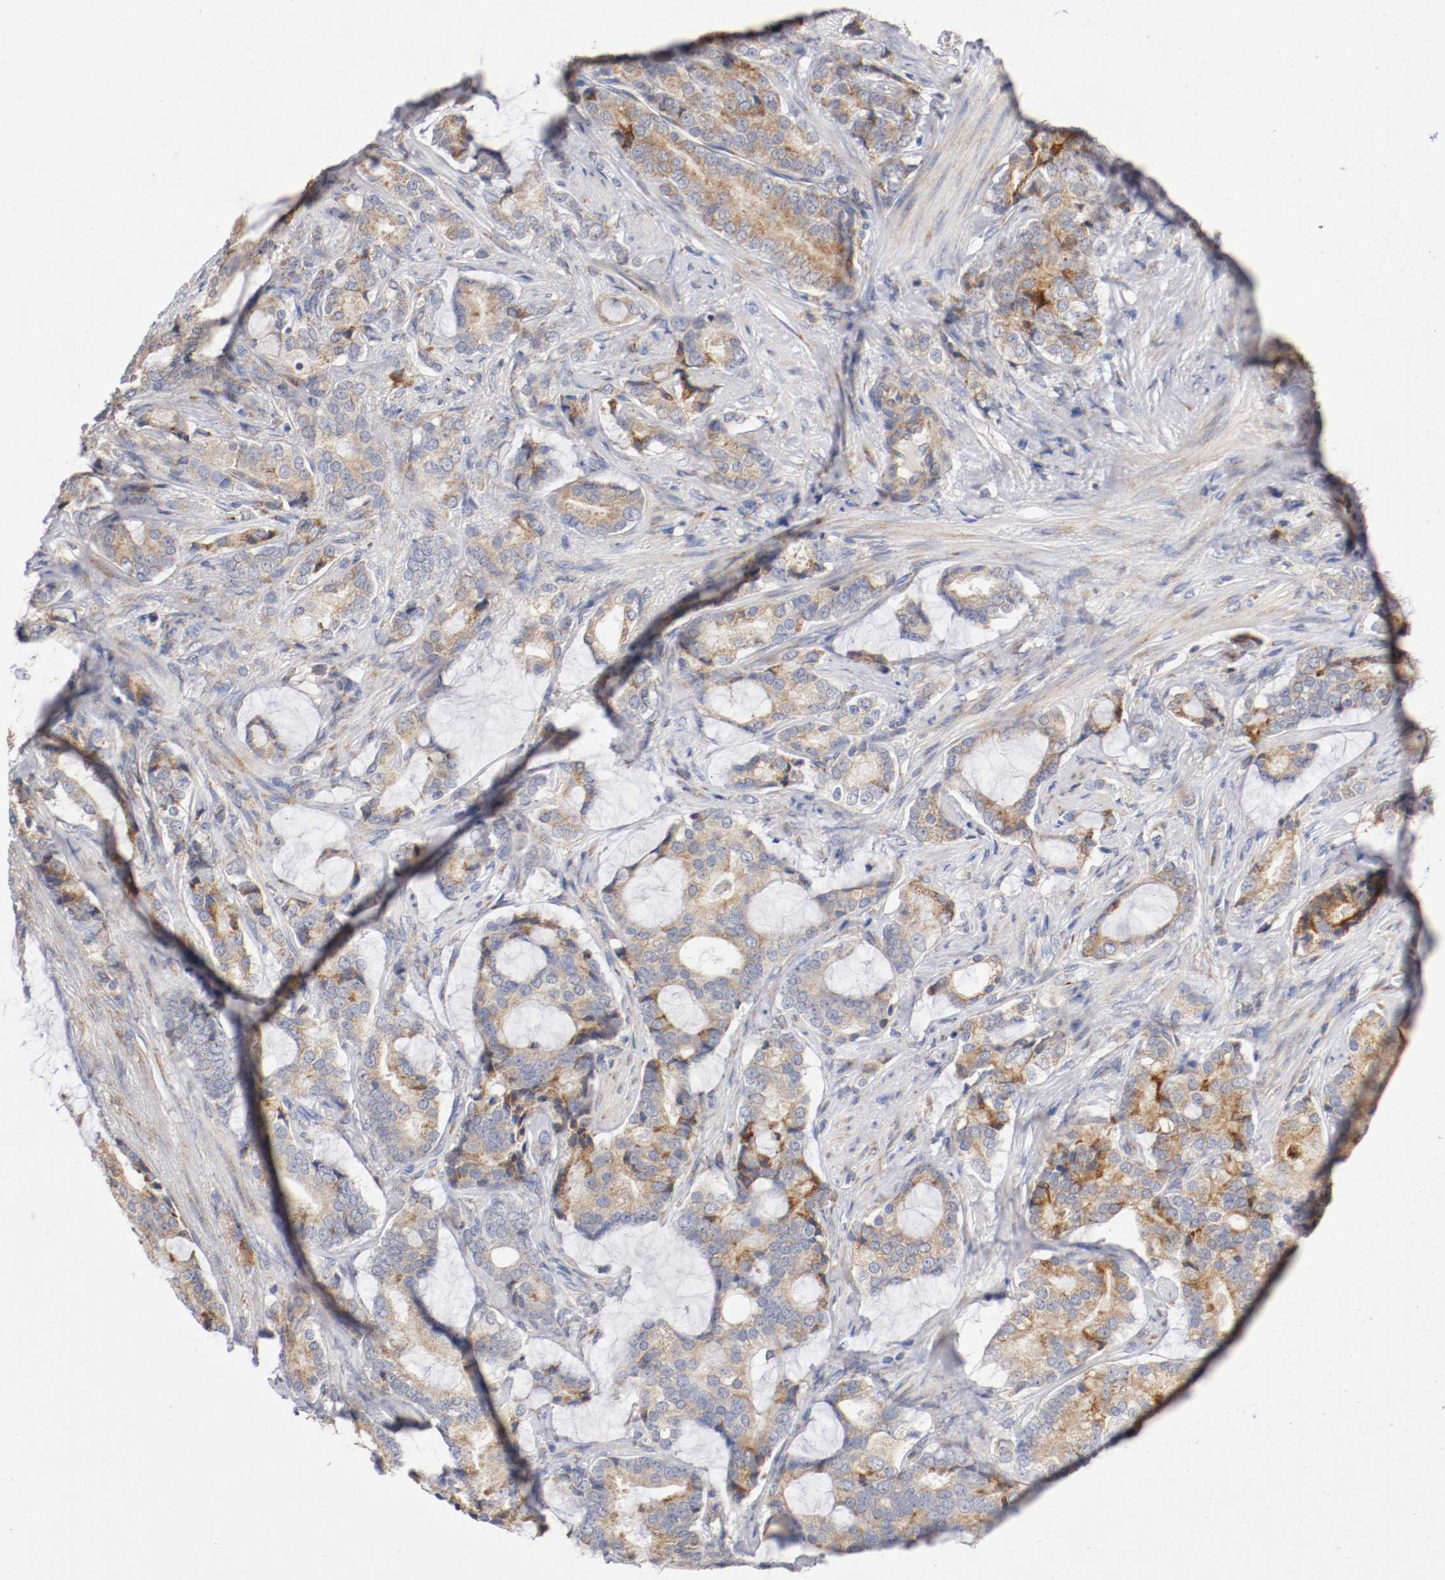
{"staining": {"intensity": "moderate", "quantity": ">75%", "location": "cytoplasmic/membranous"}, "tissue": "prostate cancer", "cell_type": "Tumor cells", "image_type": "cancer", "snomed": [{"axis": "morphology", "description": "Adenocarcinoma, Low grade"}, {"axis": "topography", "description": "Prostate"}], "caption": "A brown stain highlights moderate cytoplasmic/membranous positivity of a protein in prostate adenocarcinoma (low-grade) tumor cells.", "gene": "TRAF2", "patient": {"sex": "male", "age": 58}}